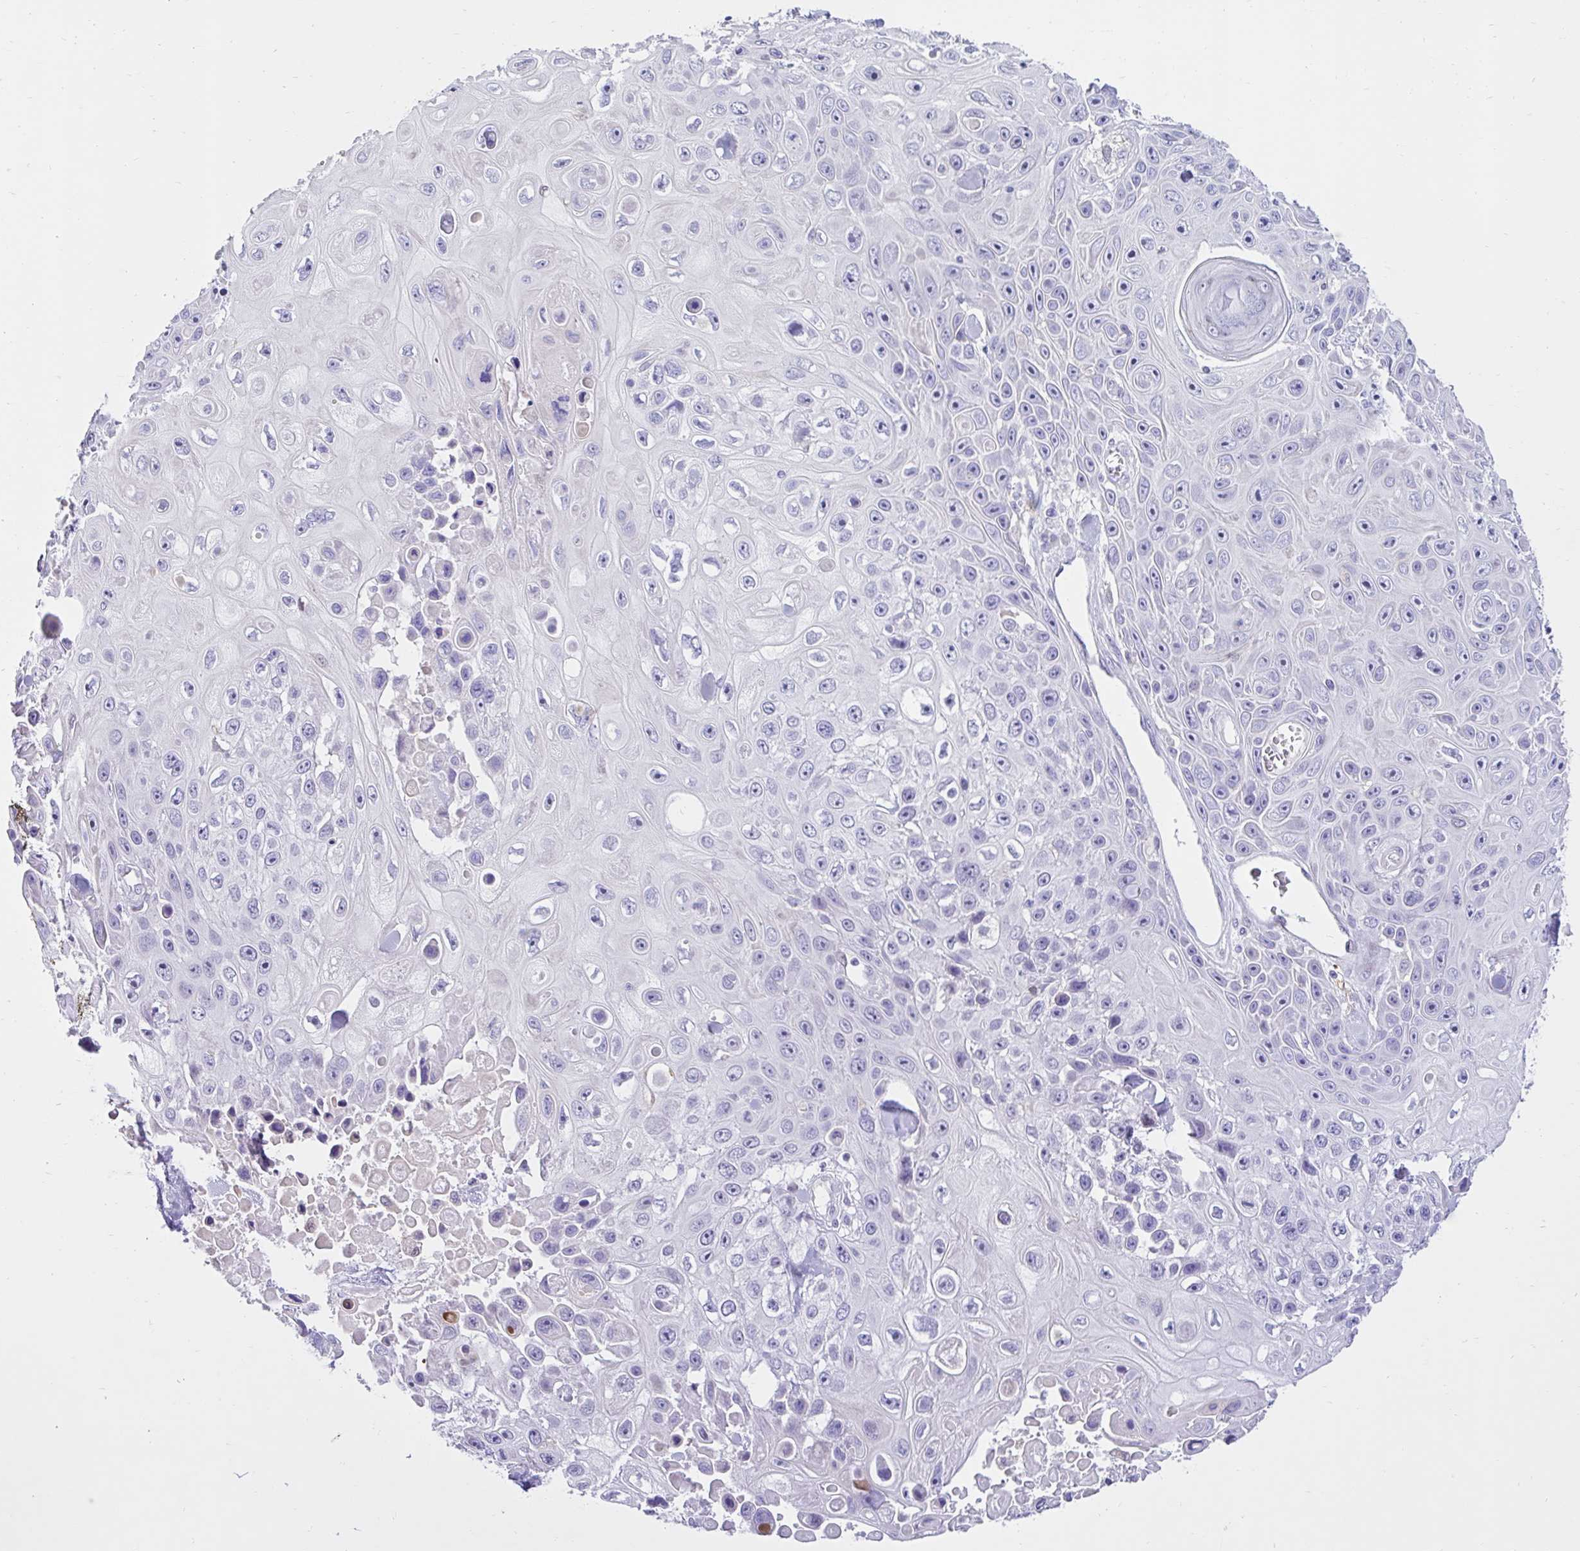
{"staining": {"intensity": "negative", "quantity": "none", "location": "none"}, "tissue": "skin cancer", "cell_type": "Tumor cells", "image_type": "cancer", "snomed": [{"axis": "morphology", "description": "Squamous cell carcinoma, NOS"}, {"axis": "topography", "description": "Skin"}], "caption": "Skin squamous cell carcinoma was stained to show a protein in brown. There is no significant positivity in tumor cells. (DAB IHC visualized using brightfield microscopy, high magnification).", "gene": "NHLH2", "patient": {"sex": "male", "age": 82}}